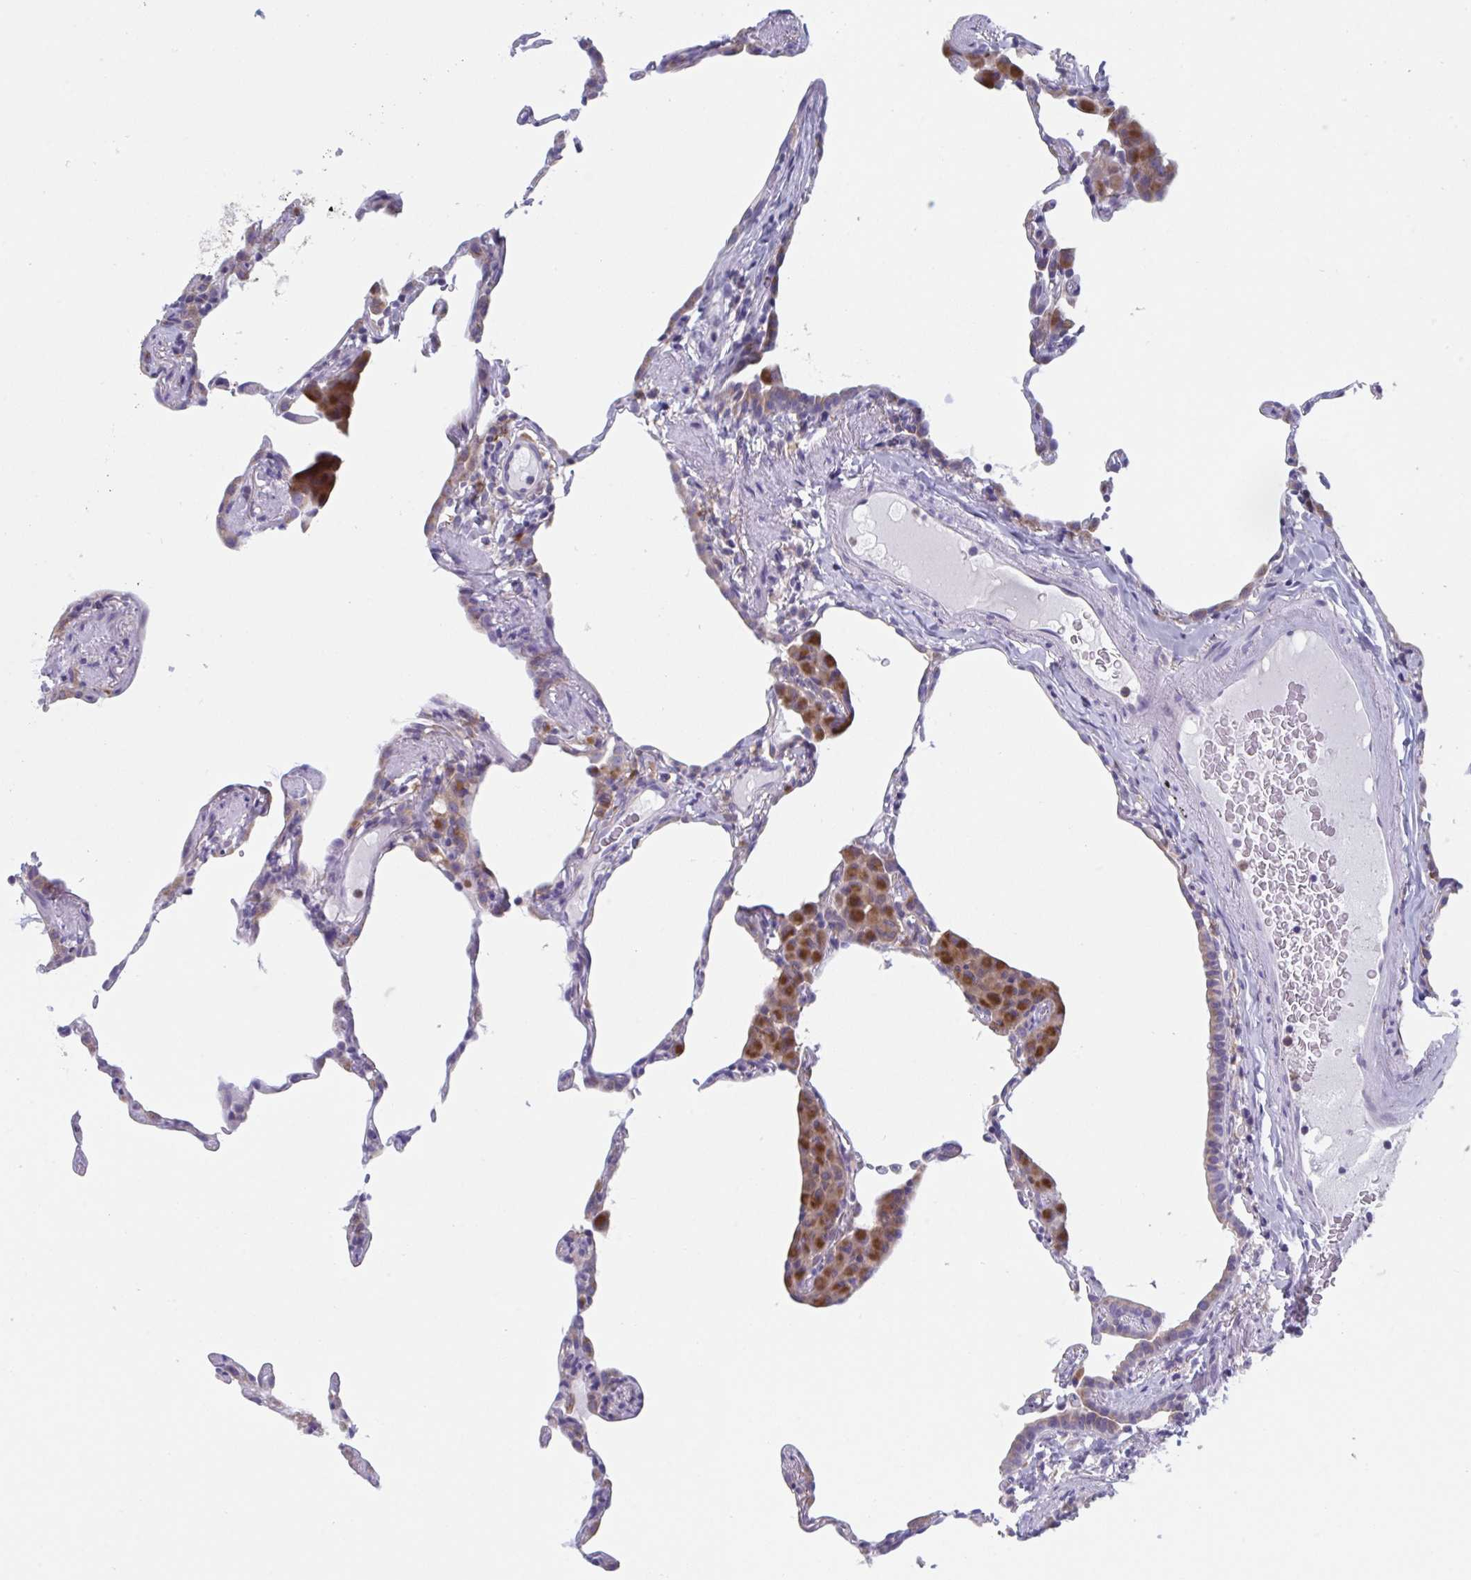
{"staining": {"intensity": "moderate", "quantity": "<25%", "location": "cytoplasmic/membranous"}, "tissue": "lung", "cell_type": "Alveolar cells", "image_type": "normal", "snomed": [{"axis": "morphology", "description": "Normal tissue, NOS"}, {"axis": "topography", "description": "Lung"}], "caption": "The histopathology image reveals immunohistochemical staining of unremarkable lung. There is moderate cytoplasmic/membranous expression is identified in about <25% of alveolar cells. The protein of interest is shown in brown color, while the nuclei are stained blue.", "gene": "NIPSNAP1", "patient": {"sex": "female", "age": 57}}